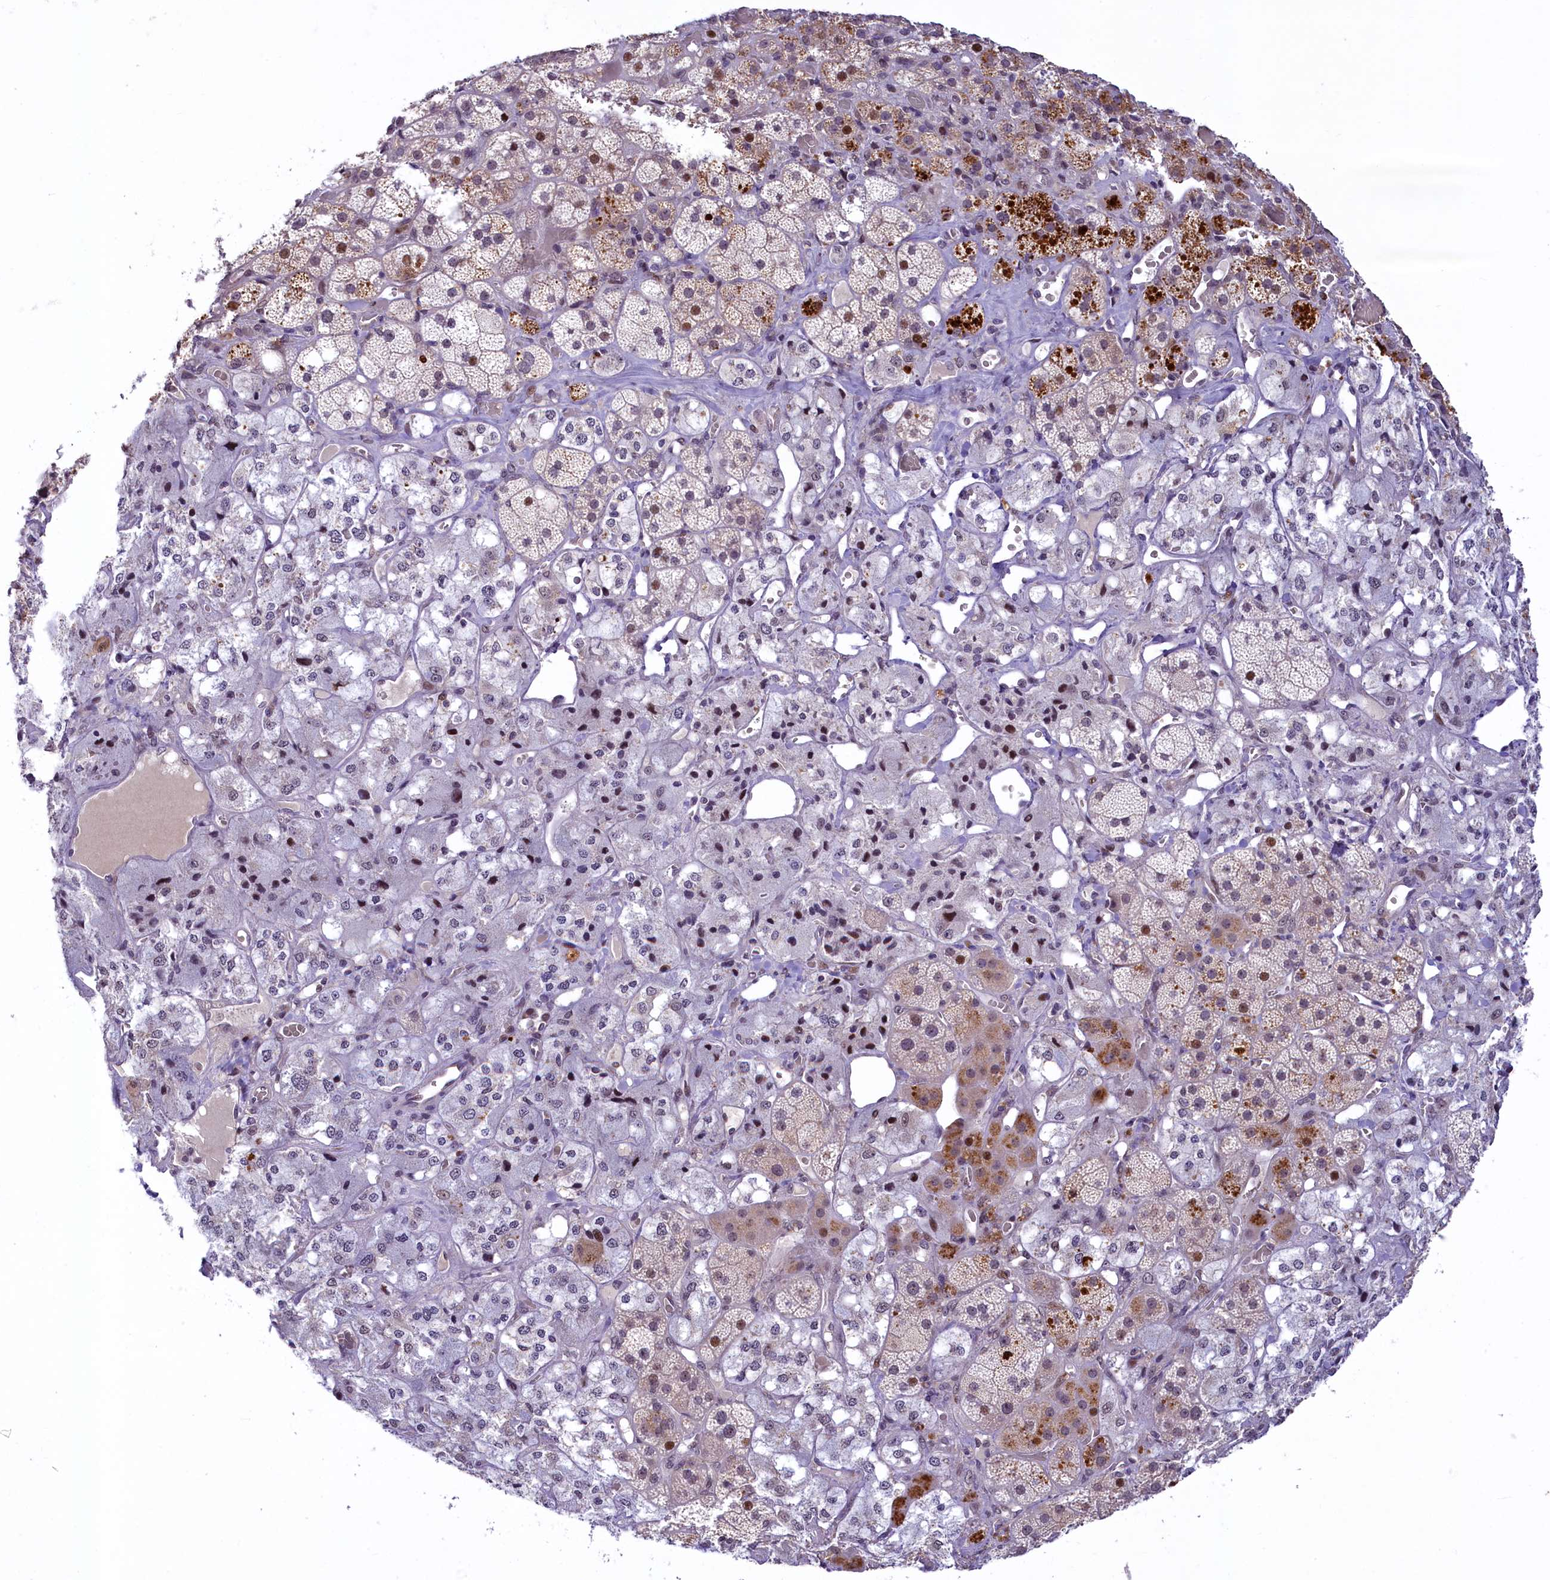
{"staining": {"intensity": "moderate", "quantity": "<25%", "location": "cytoplasmic/membranous,nuclear"}, "tissue": "adrenal gland", "cell_type": "Glandular cells", "image_type": "normal", "snomed": [{"axis": "morphology", "description": "Normal tissue, NOS"}, {"axis": "topography", "description": "Adrenal gland"}], "caption": "Immunohistochemical staining of normal adrenal gland demonstrates <25% levels of moderate cytoplasmic/membranous,nuclear protein staining in about <25% of glandular cells.", "gene": "ANKS3", "patient": {"sex": "male", "age": 57}}